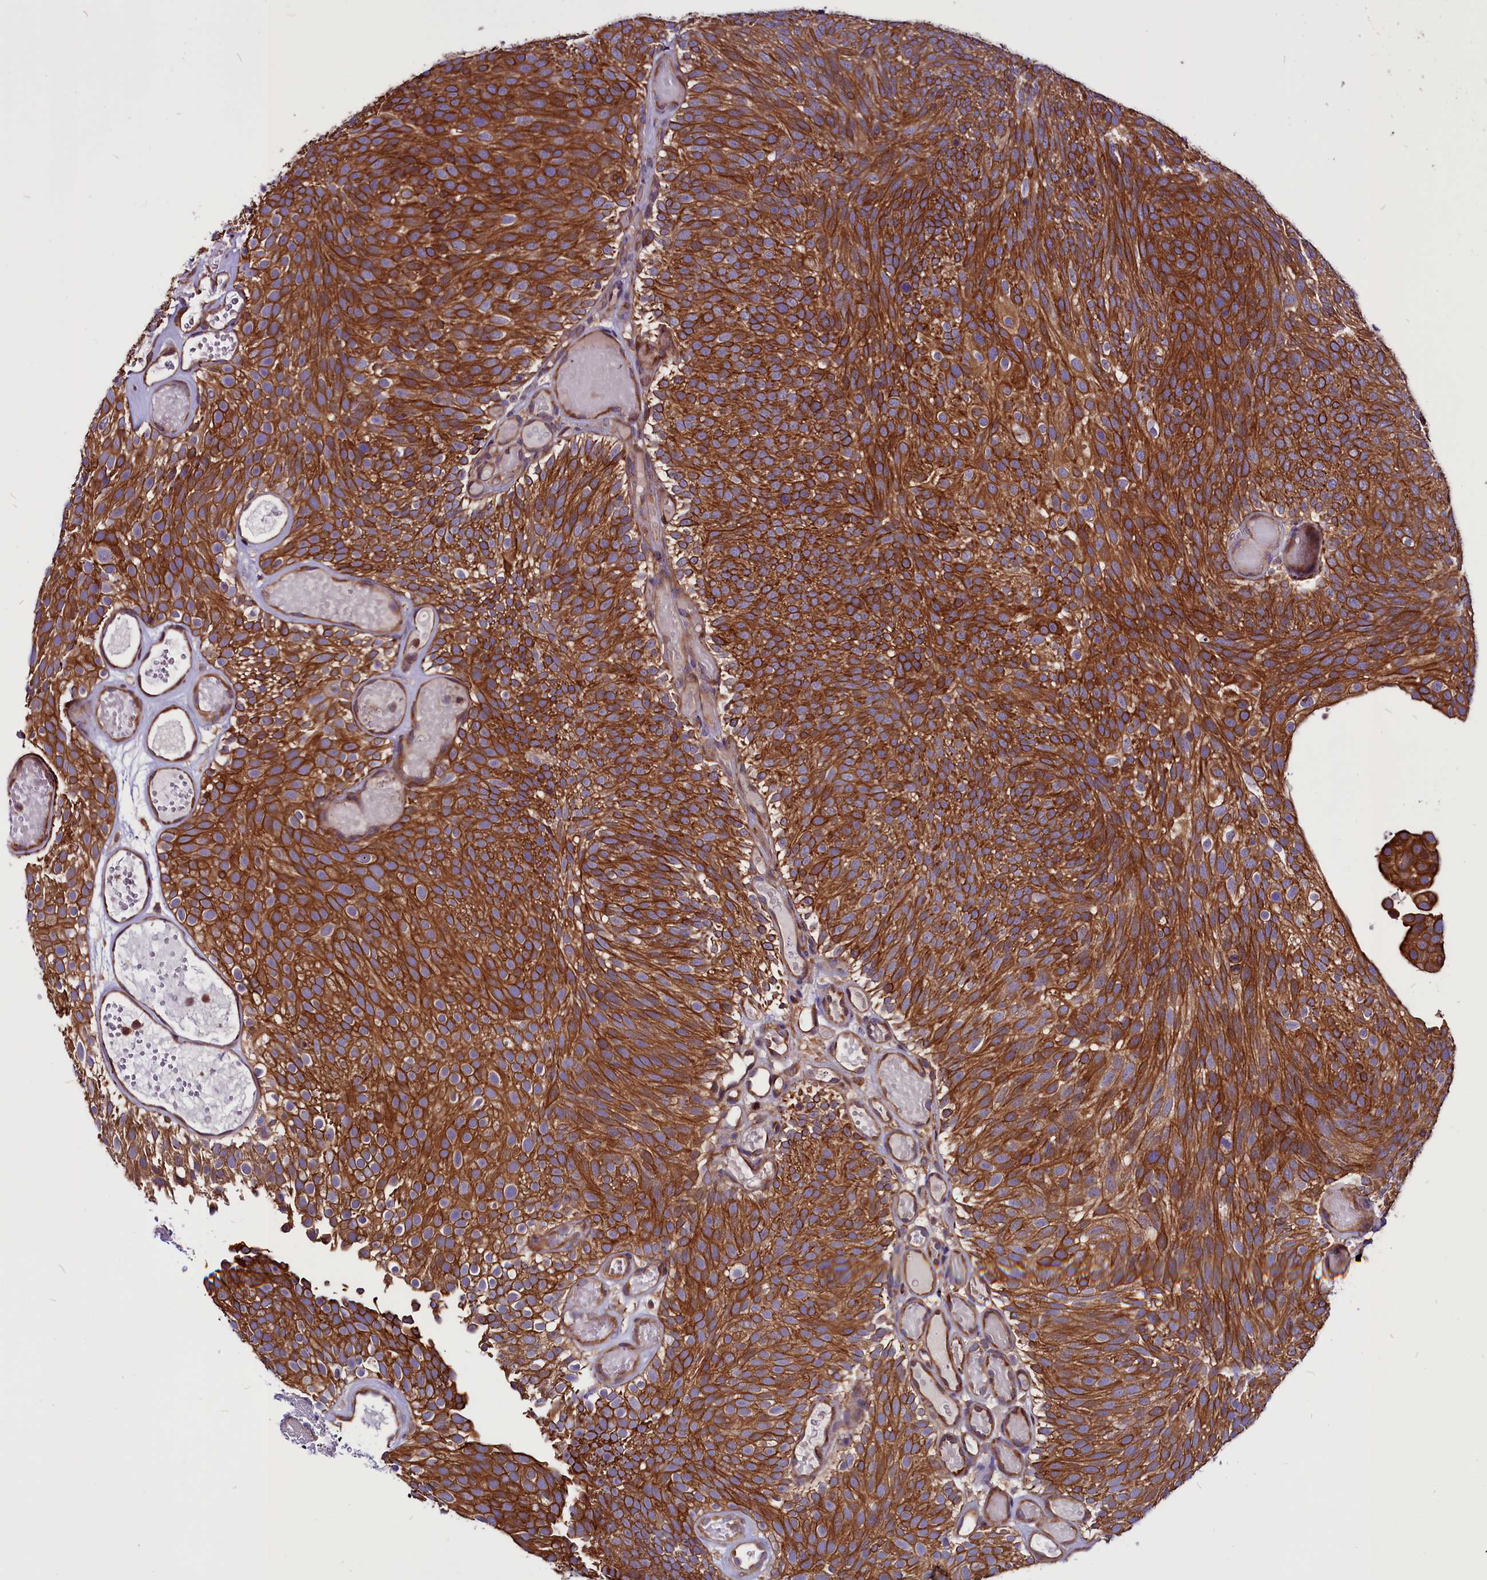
{"staining": {"intensity": "strong", "quantity": ">75%", "location": "cytoplasmic/membranous"}, "tissue": "urothelial cancer", "cell_type": "Tumor cells", "image_type": "cancer", "snomed": [{"axis": "morphology", "description": "Urothelial carcinoma, Low grade"}, {"axis": "topography", "description": "Urinary bladder"}], "caption": "DAB (3,3'-diaminobenzidine) immunohistochemical staining of urothelial cancer exhibits strong cytoplasmic/membranous protein staining in about >75% of tumor cells.", "gene": "EIF3G", "patient": {"sex": "male", "age": 78}}